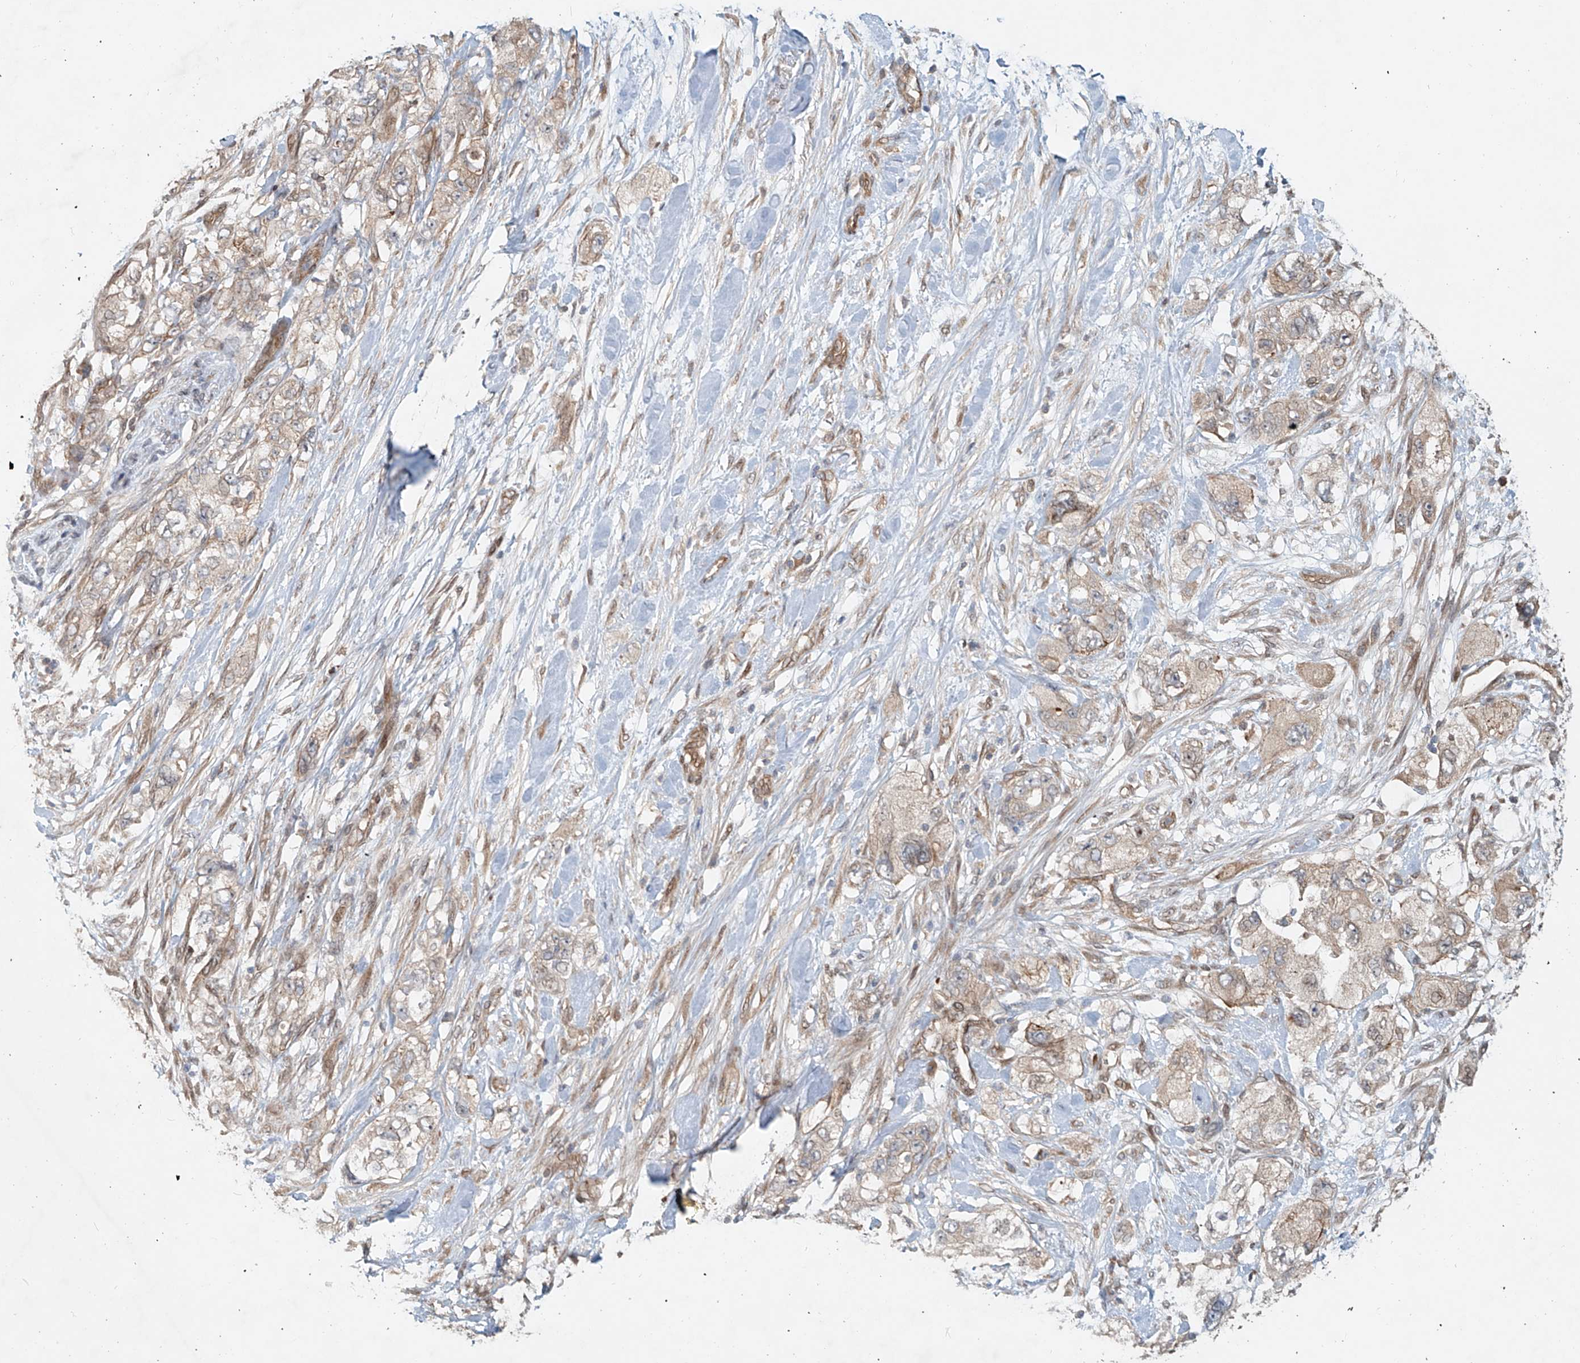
{"staining": {"intensity": "moderate", "quantity": "25%-75%", "location": "cytoplasmic/membranous"}, "tissue": "pancreatic cancer", "cell_type": "Tumor cells", "image_type": "cancer", "snomed": [{"axis": "morphology", "description": "Adenocarcinoma, NOS"}, {"axis": "topography", "description": "Pancreas"}], "caption": "Pancreatic adenocarcinoma tissue exhibits moderate cytoplasmic/membranous staining in approximately 25%-75% of tumor cells, visualized by immunohistochemistry.", "gene": "SASH1", "patient": {"sex": "female", "age": 73}}